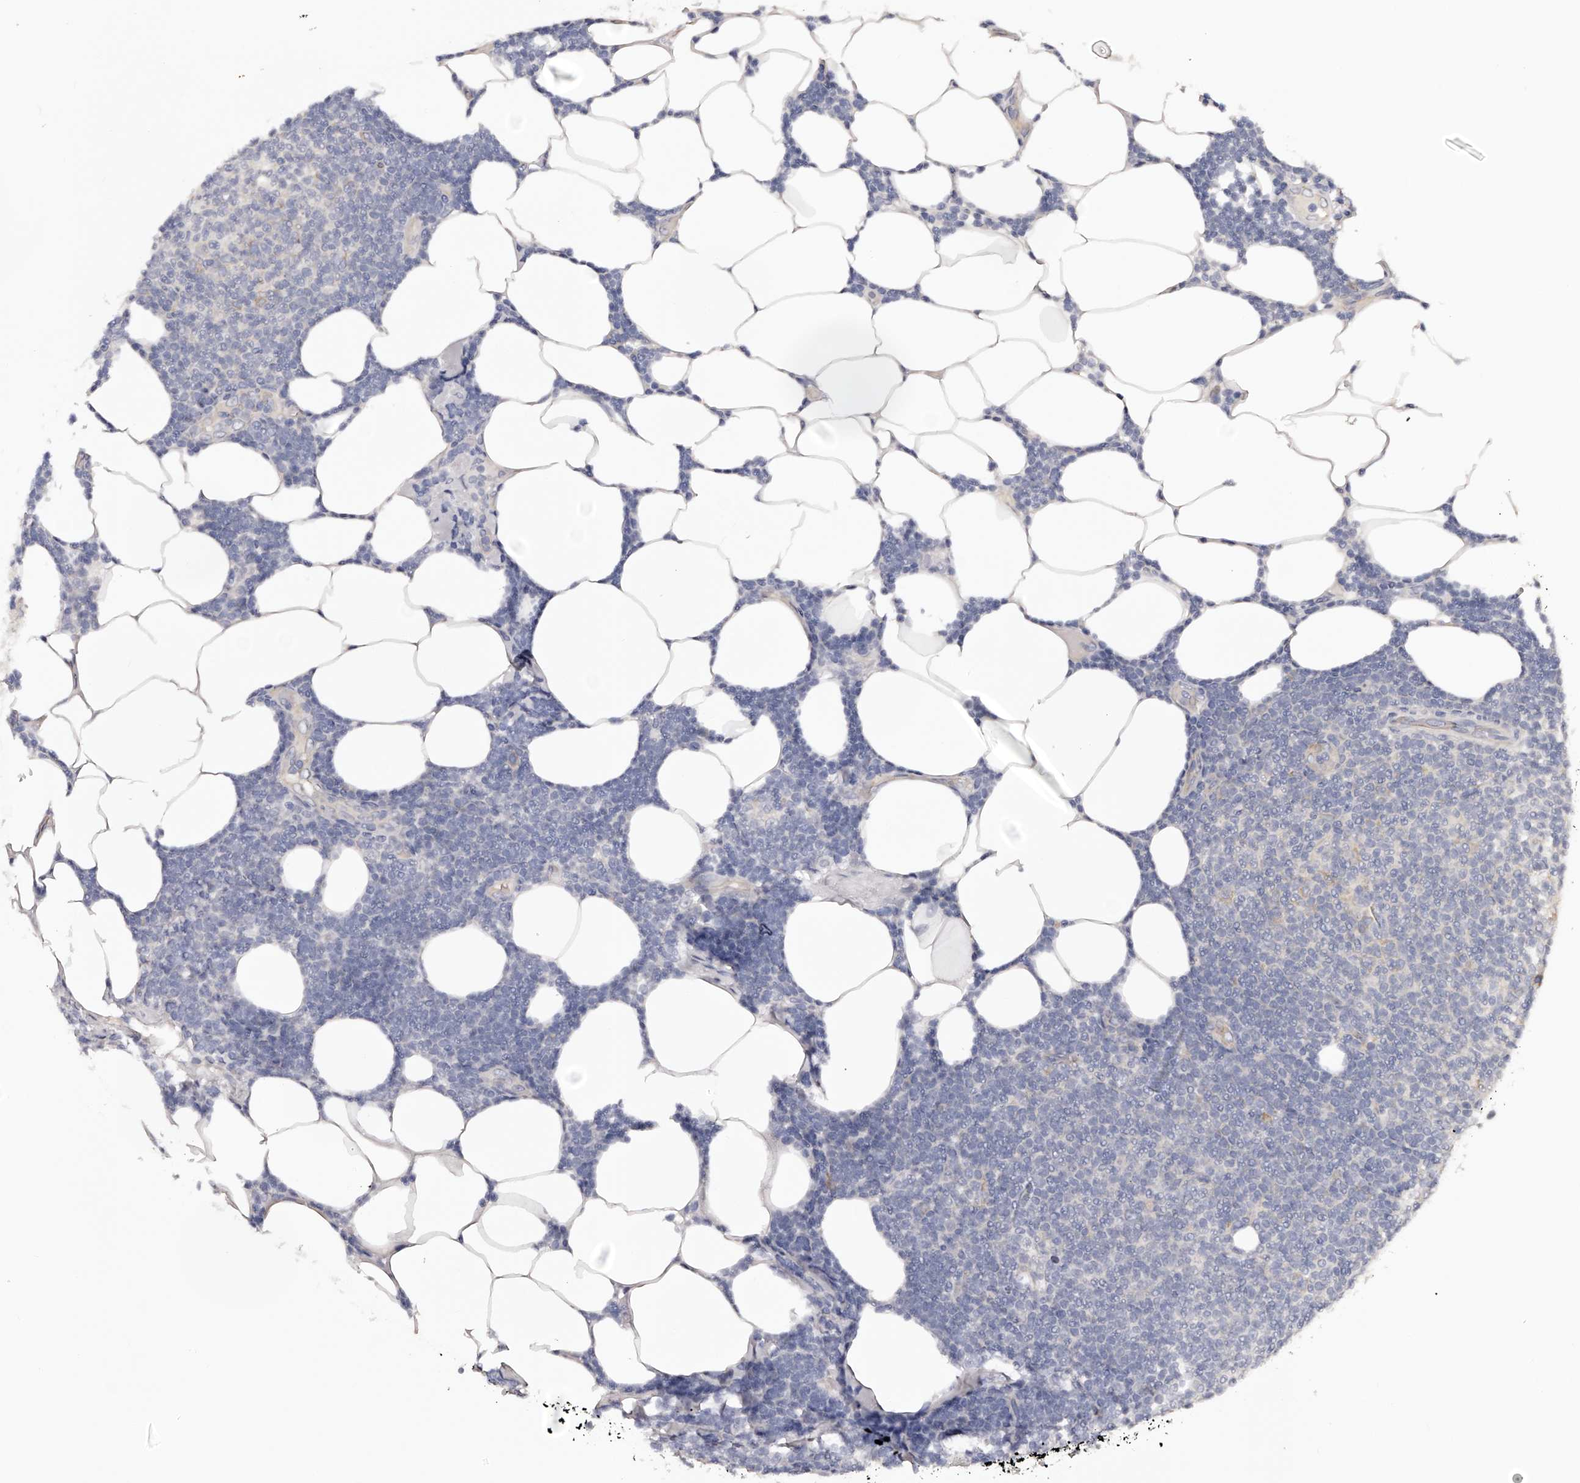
{"staining": {"intensity": "negative", "quantity": "none", "location": "none"}, "tissue": "lymphoma", "cell_type": "Tumor cells", "image_type": "cancer", "snomed": [{"axis": "morphology", "description": "Malignant lymphoma, non-Hodgkin's type, Low grade"}, {"axis": "topography", "description": "Lymph node"}], "caption": "Protein analysis of malignant lymphoma, non-Hodgkin's type (low-grade) reveals no significant staining in tumor cells.", "gene": "LTV1", "patient": {"sex": "male", "age": 66}}